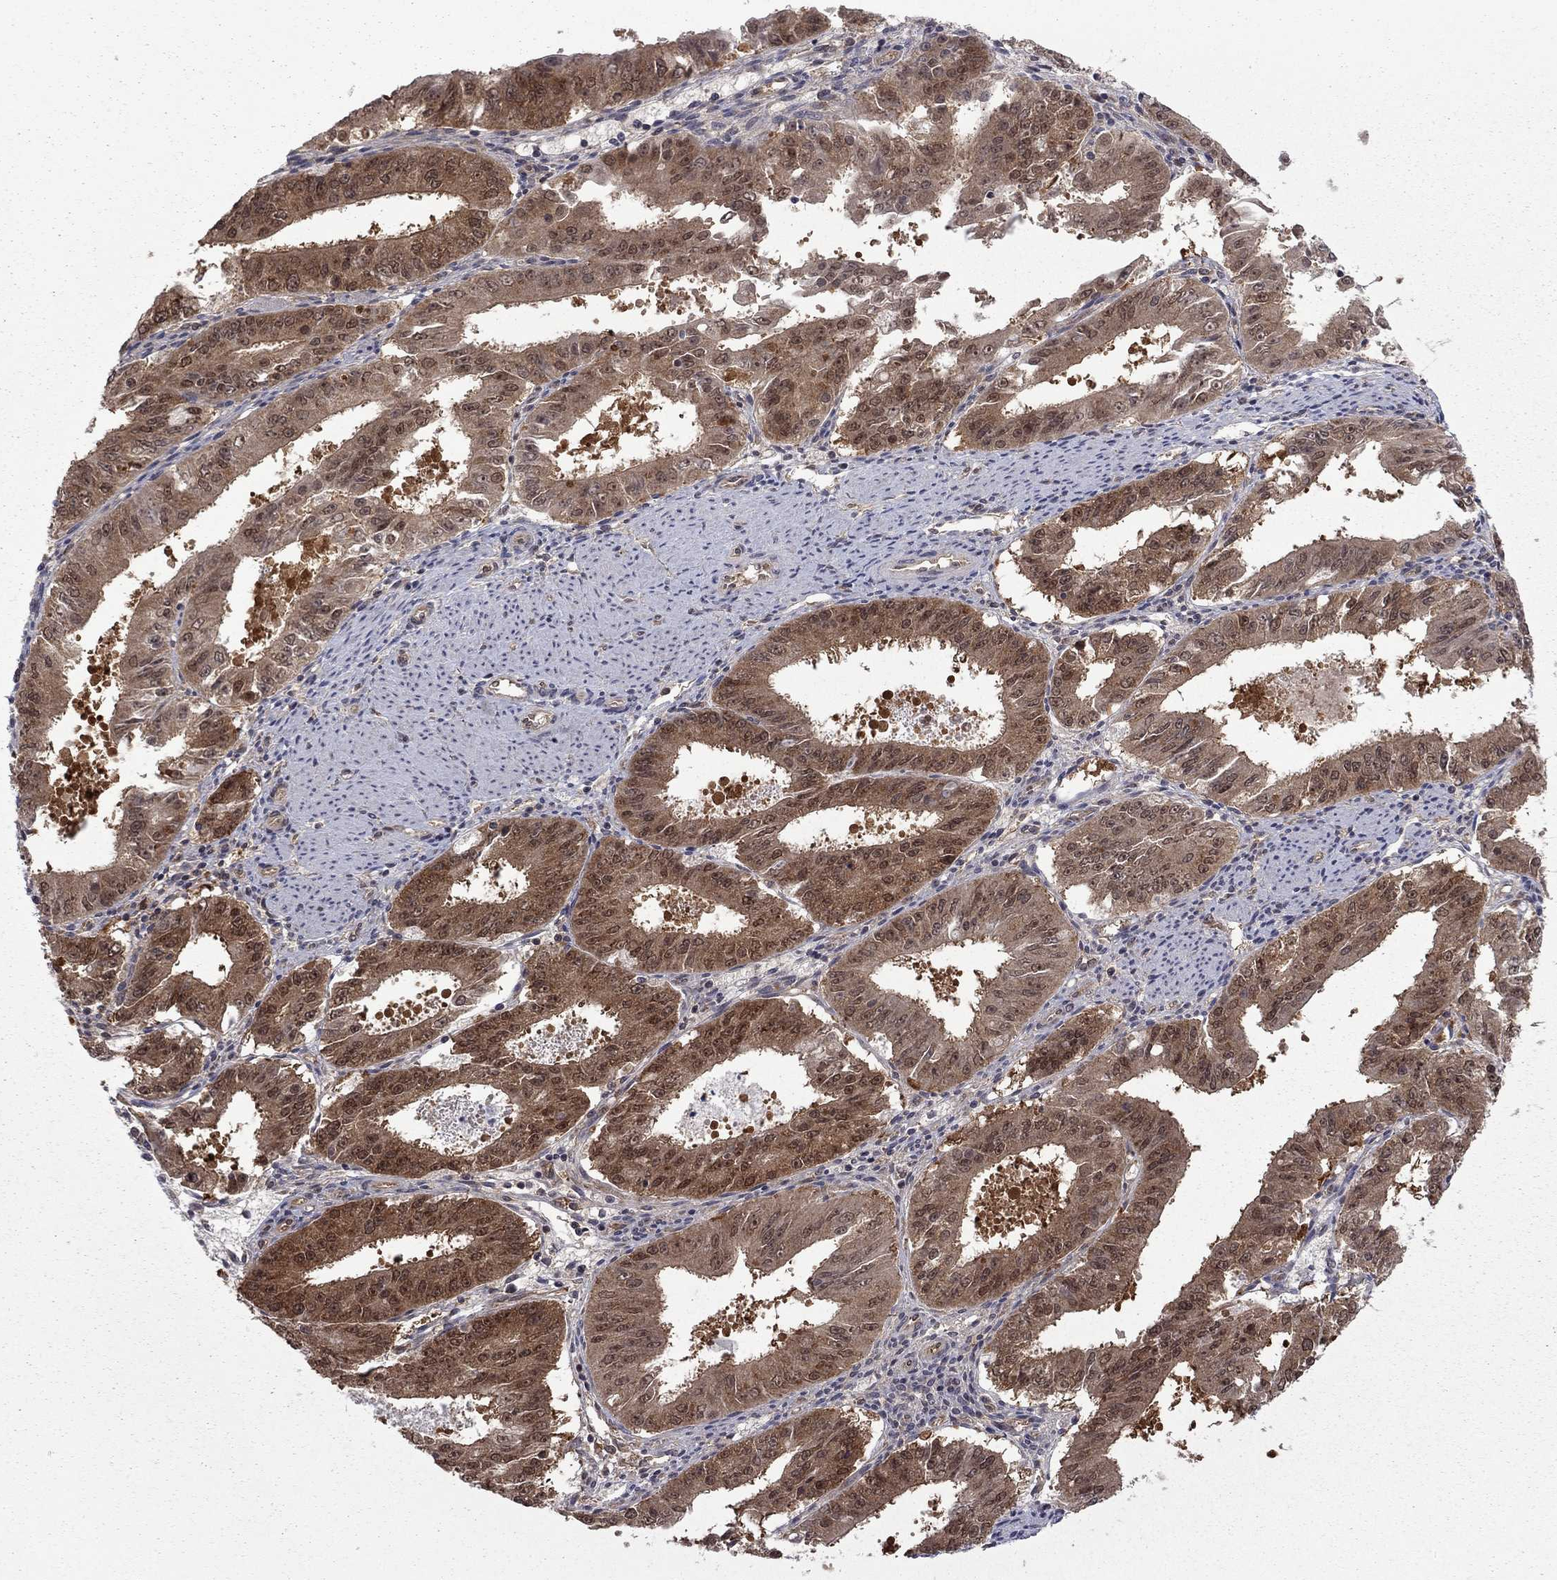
{"staining": {"intensity": "strong", "quantity": "25%-75%", "location": "cytoplasmic/membranous"}, "tissue": "ovarian cancer", "cell_type": "Tumor cells", "image_type": "cancer", "snomed": [{"axis": "morphology", "description": "Carcinoma, endometroid"}, {"axis": "topography", "description": "Ovary"}], "caption": "IHC (DAB (3,3'-diaminobenzidine)) staining of human ovarian cancer demonstrates strong cytoplasmic/membranous protein positivity in about 25%-75% of tumor cells.", "gene": "NAA50", "patient": {"sex": "female", "age": 42}}